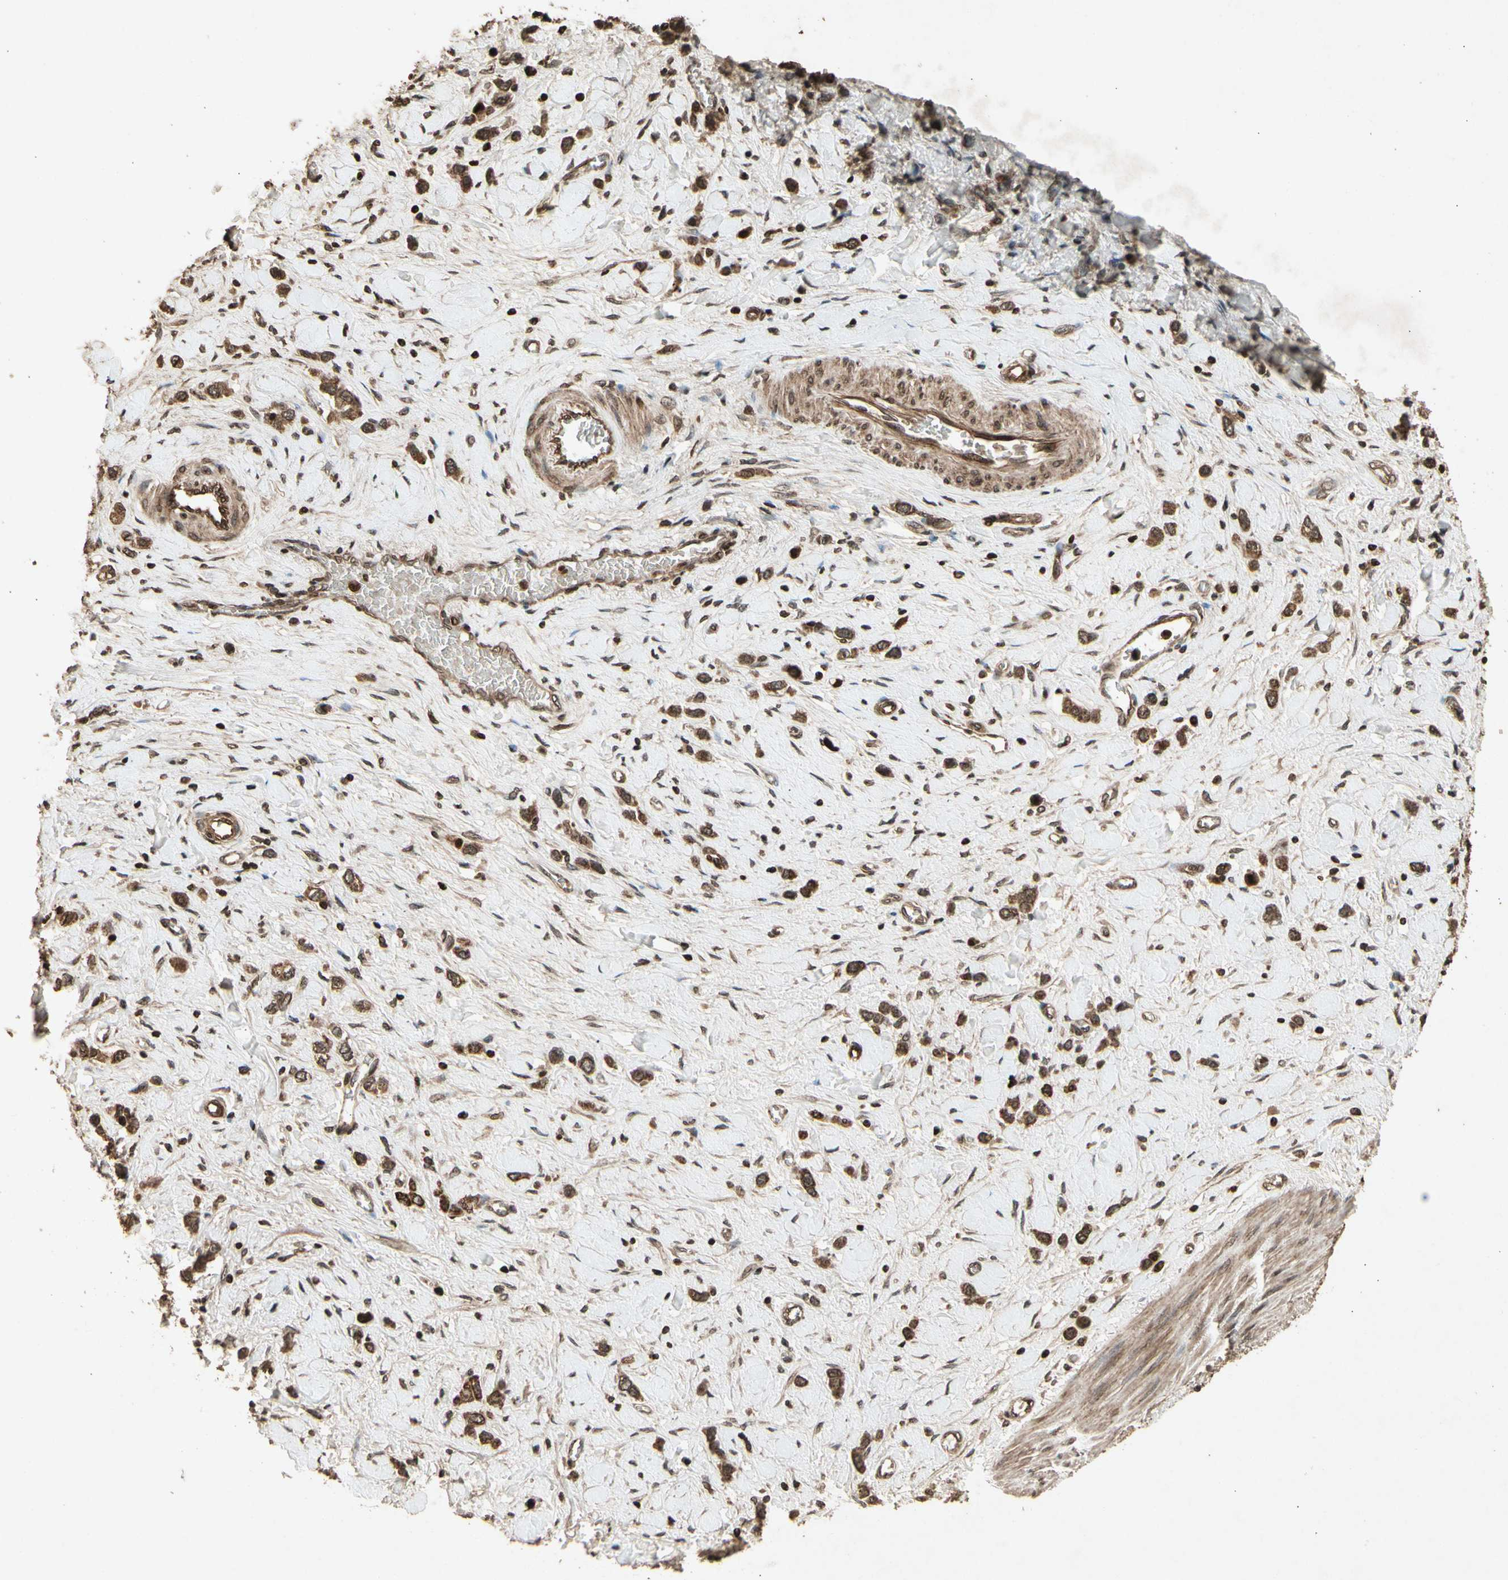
{"staining": {"intensity": "moderate", "quantity": ">75%", "location": "cytoplasmic/membranous"}, "tissue": "stomach cancer", "cell_type": "Tumor cells", "image_type": "cancer", "snomed": [{"axis": "morphology", "description": "Normal tissue, NOS"}, {"axis": "morphology", "description": "Adenocarcinoma, NOS"}, {"axis": "topography", "description": "Stomach, upper"}, {"axis": "topography", "description": "Stomach"}], "caption": "Immunohistochemical staining of stomach cancer demonstrates medium levels of moderate cytoplasmic/membranous positivity in about >75% of tumor cells.", "gene": "GLRX", "patient": {"sex": "female", "age": 65}}